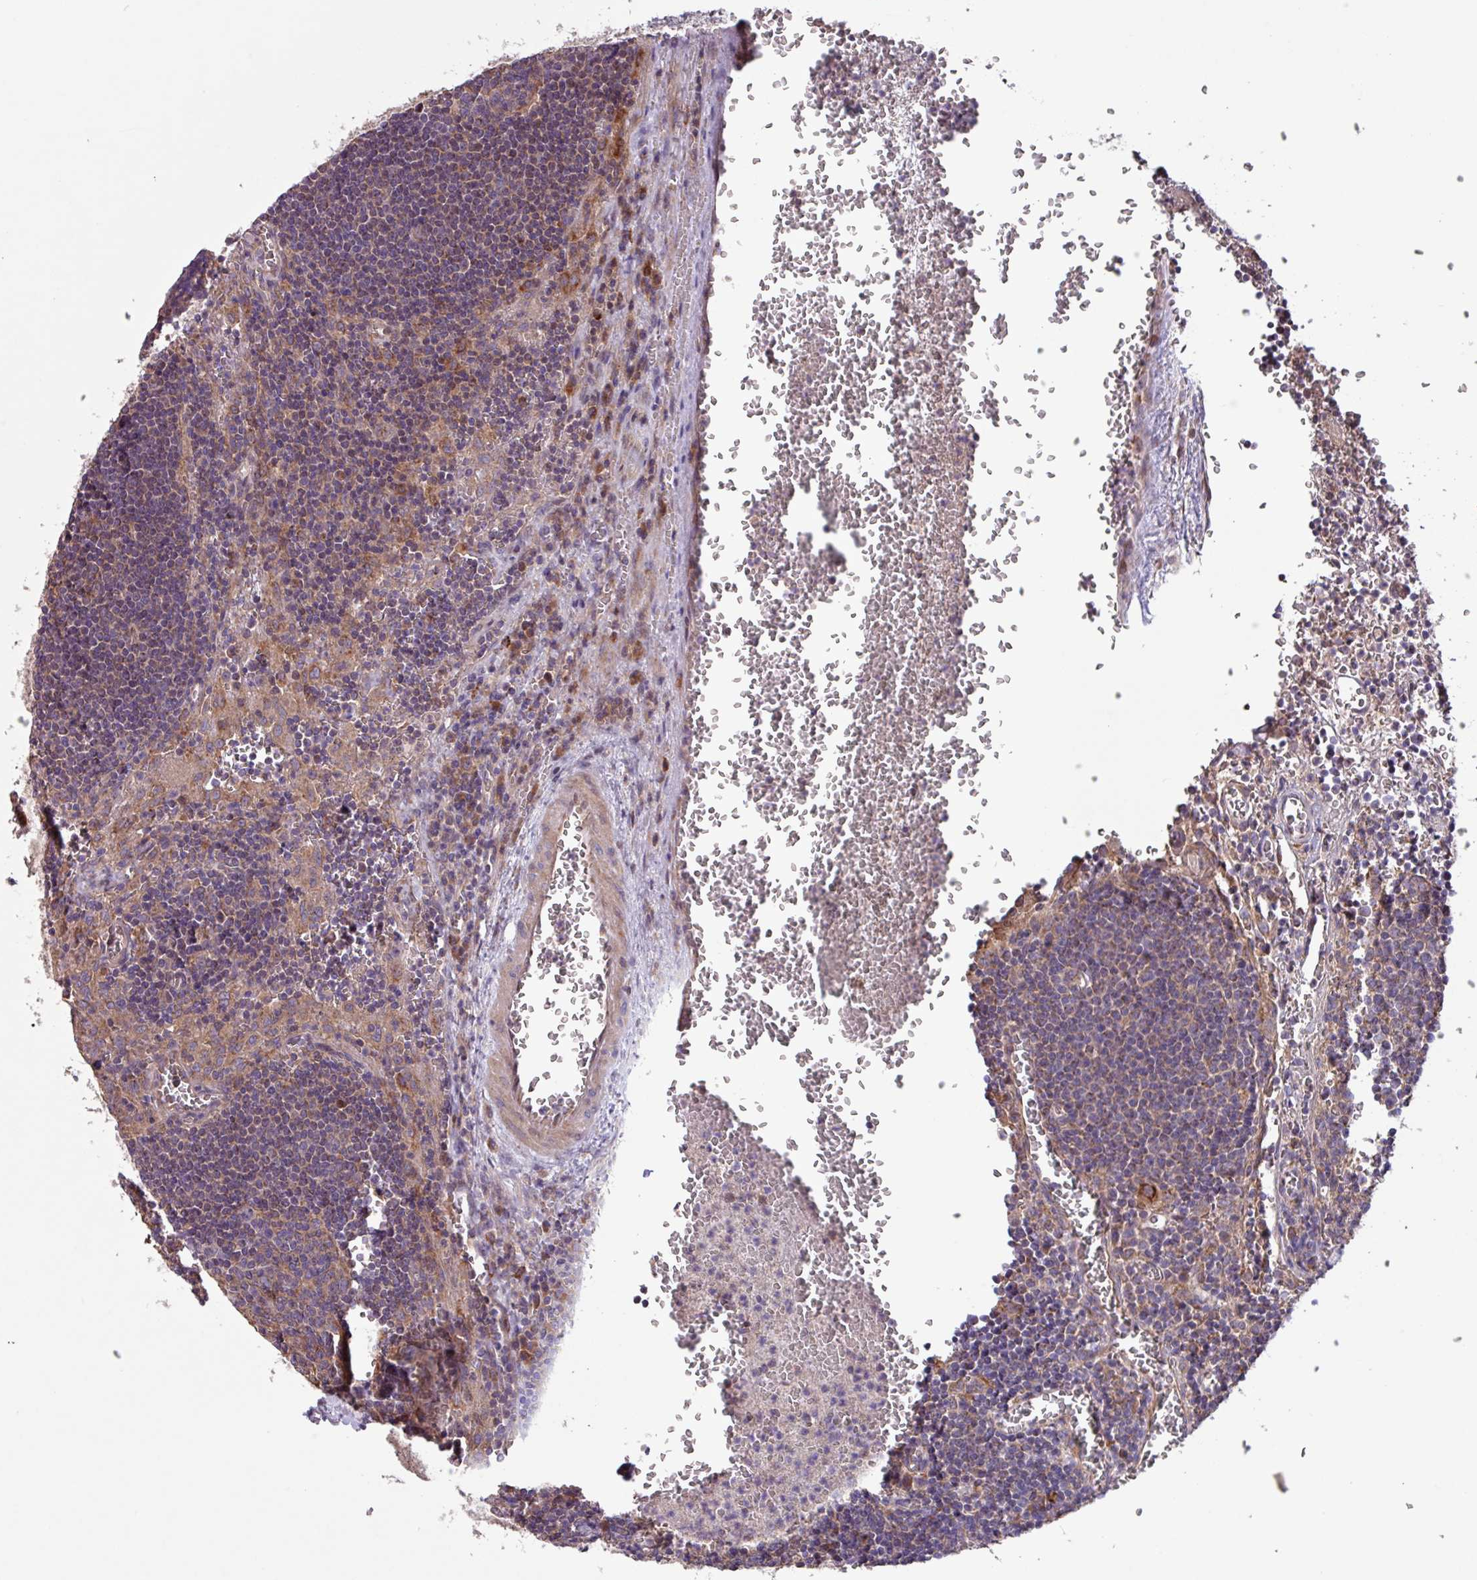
{"staining": {"intensity": "weak", "quantity": "25%-75%", "location": "cytoplasmic/membranous"}, "tissue": "lymph node", "cell_type": "Germinal center cells", "image_type": "normal", "snomed": [{"axis": "morphology", "description": "Normal tissue, NOS"}, {"axis": "topography", "description": "Lymph node"}], "caption": "Weak cytoplasmic/membranous staining for a protein is appreciated in approximately 25%-75% of germinal center cells of unremarkable lymph node using IHC.", "gene": "PTPRQ", "patient": {"sex": "male", "age": 50}}